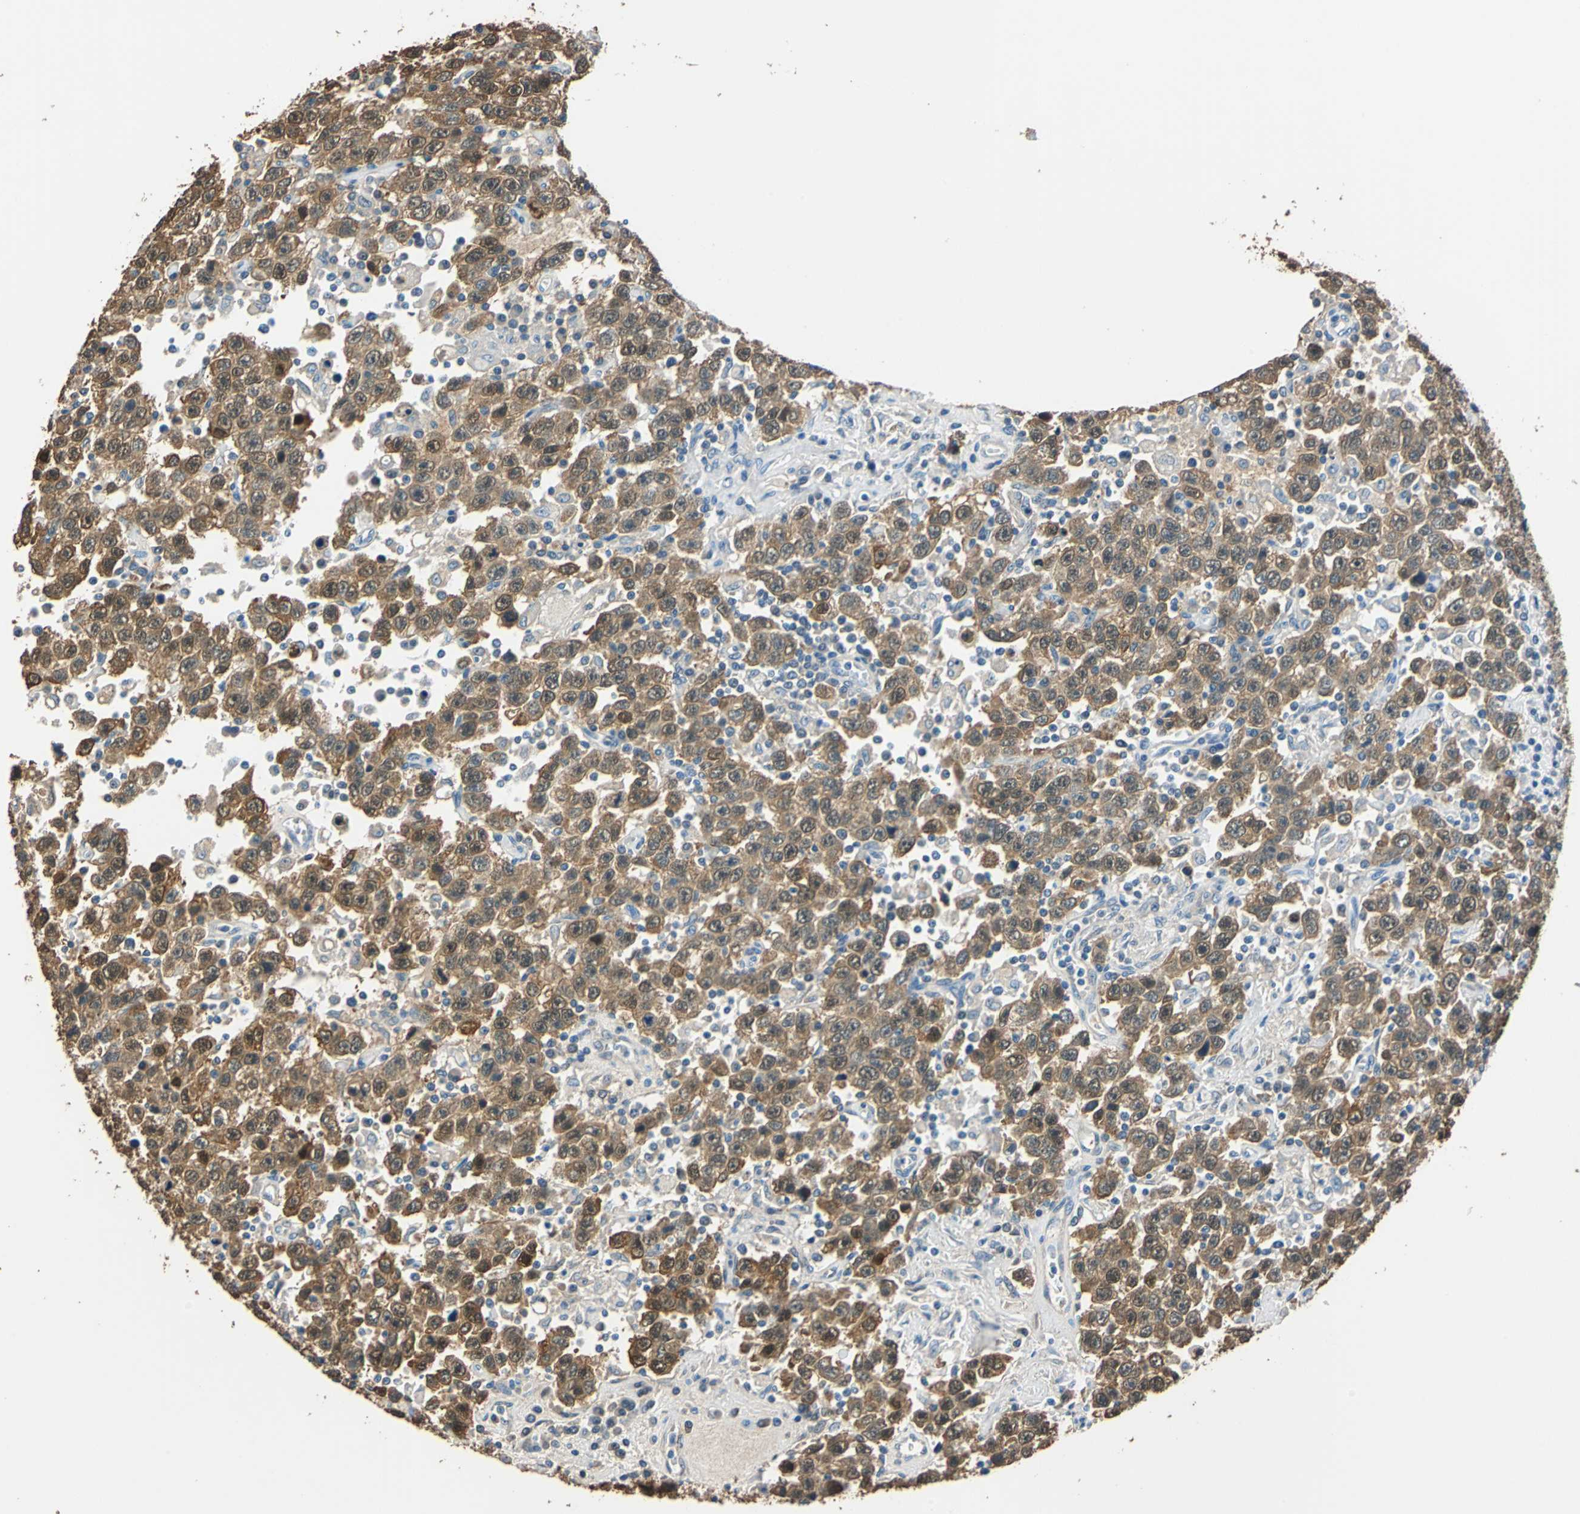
{"staining": {"intensity": "strong", "quantity": ">75%", "location": "cytoplasmic/membranous"}, "tissue": "testis cancer", "cell_type": "Tumor cells", "image_type": "cancer", "snomed": [{"axis": "morphology", "description": "Seminoma, NOS"}, {"axis": "topography", "description": "Testis"}], "caption": "Testis cancer stained with a protein marker displays strong staining in tumor cells.", "gene": "FKBP4", "patient": {"sex": "male", "age": 41}}